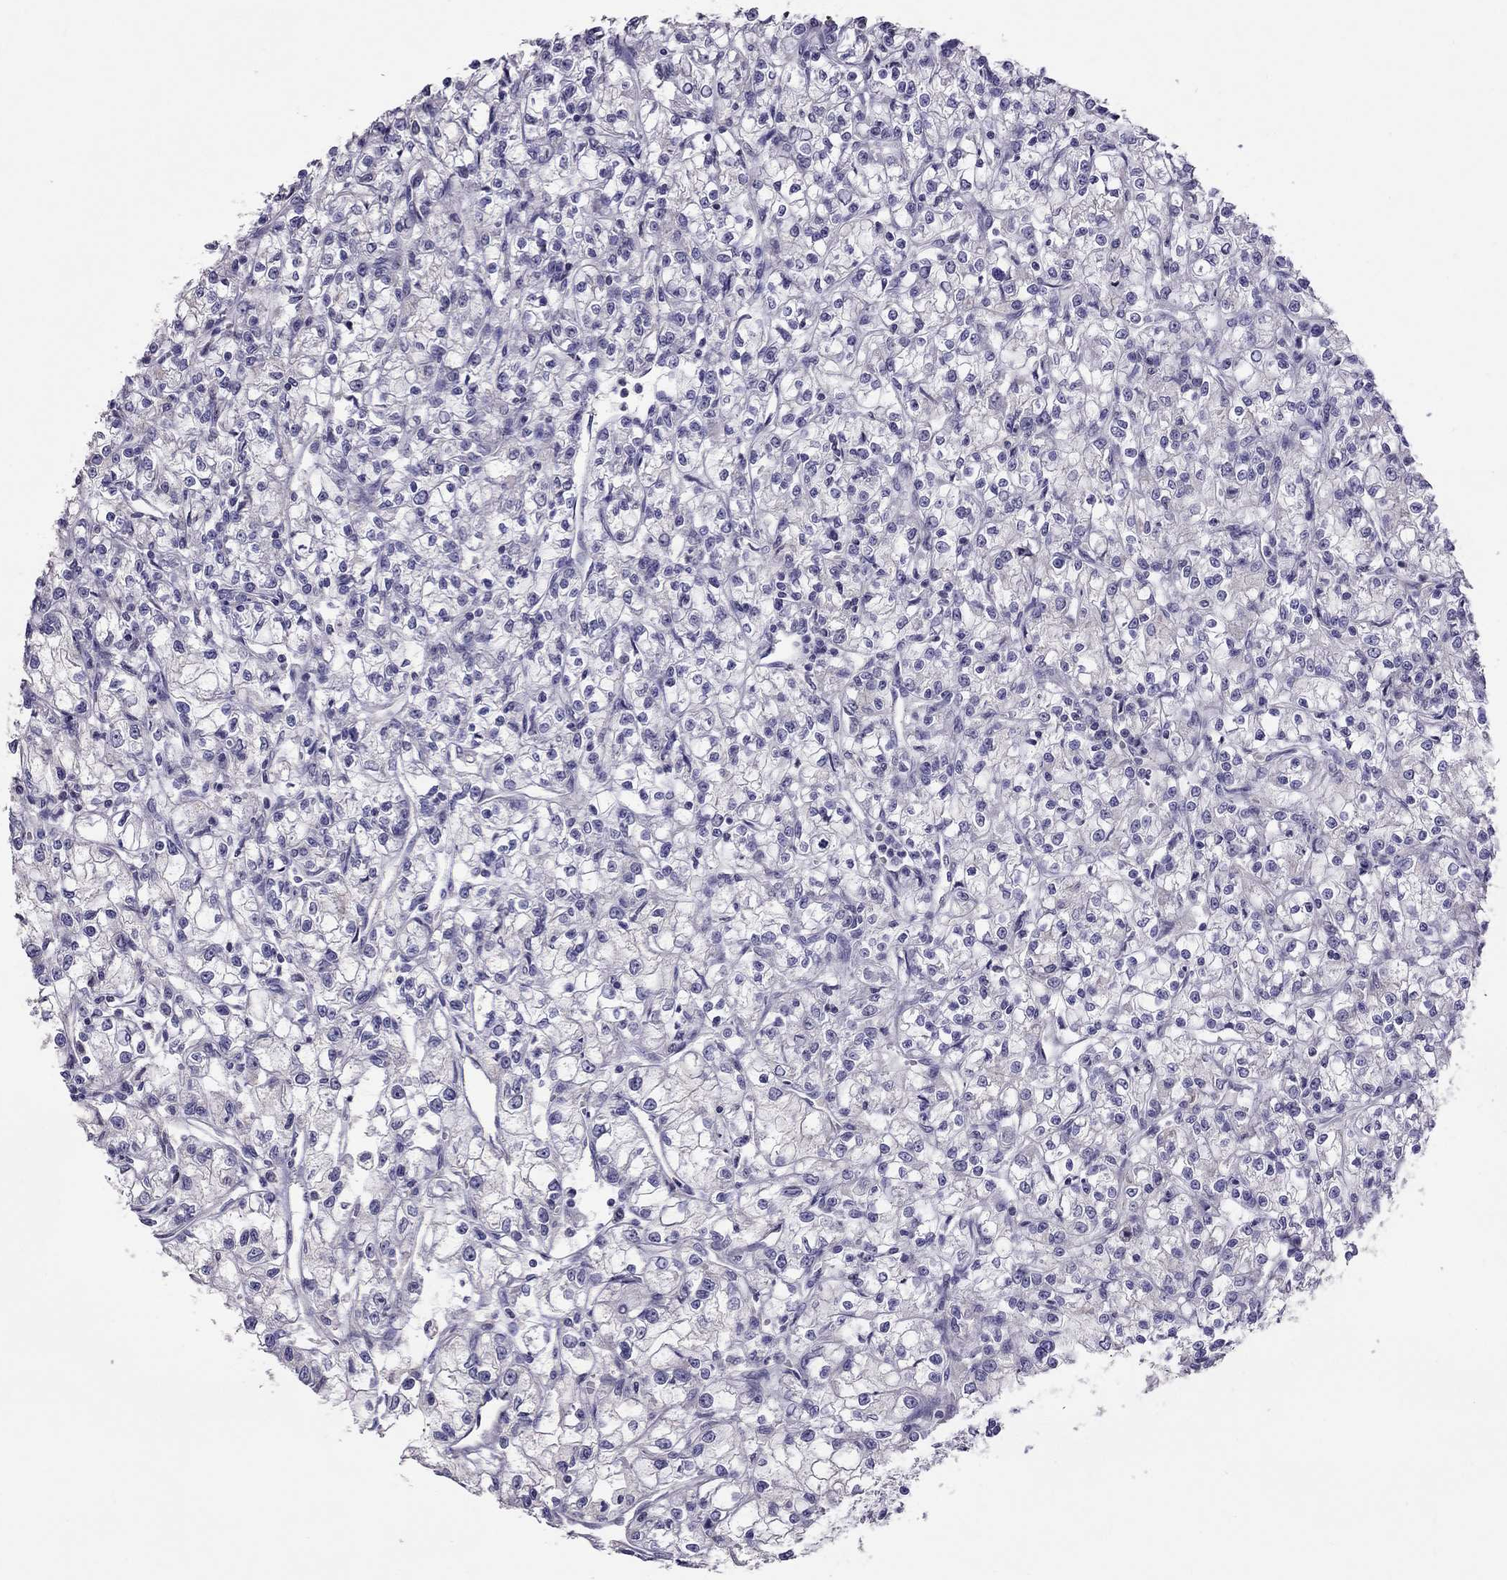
{"staining": {"intensity": "negative", "quantity": "none", "location": "none"}, "tissue": "renal cancer", "cell_type": "Tumor cells", "image_type": "cancer", "snomed": [{"axis": "morphology", "description": "Adenocarcinoma, NOS"}, {"axis": "topography", "description": "Kidney"}], "caption": "Renal cancer stained for a protein using IHC reveals no expression tumor cells.", "gene": "LRRC46", "patient": {"sex": "female", "age": 59}}